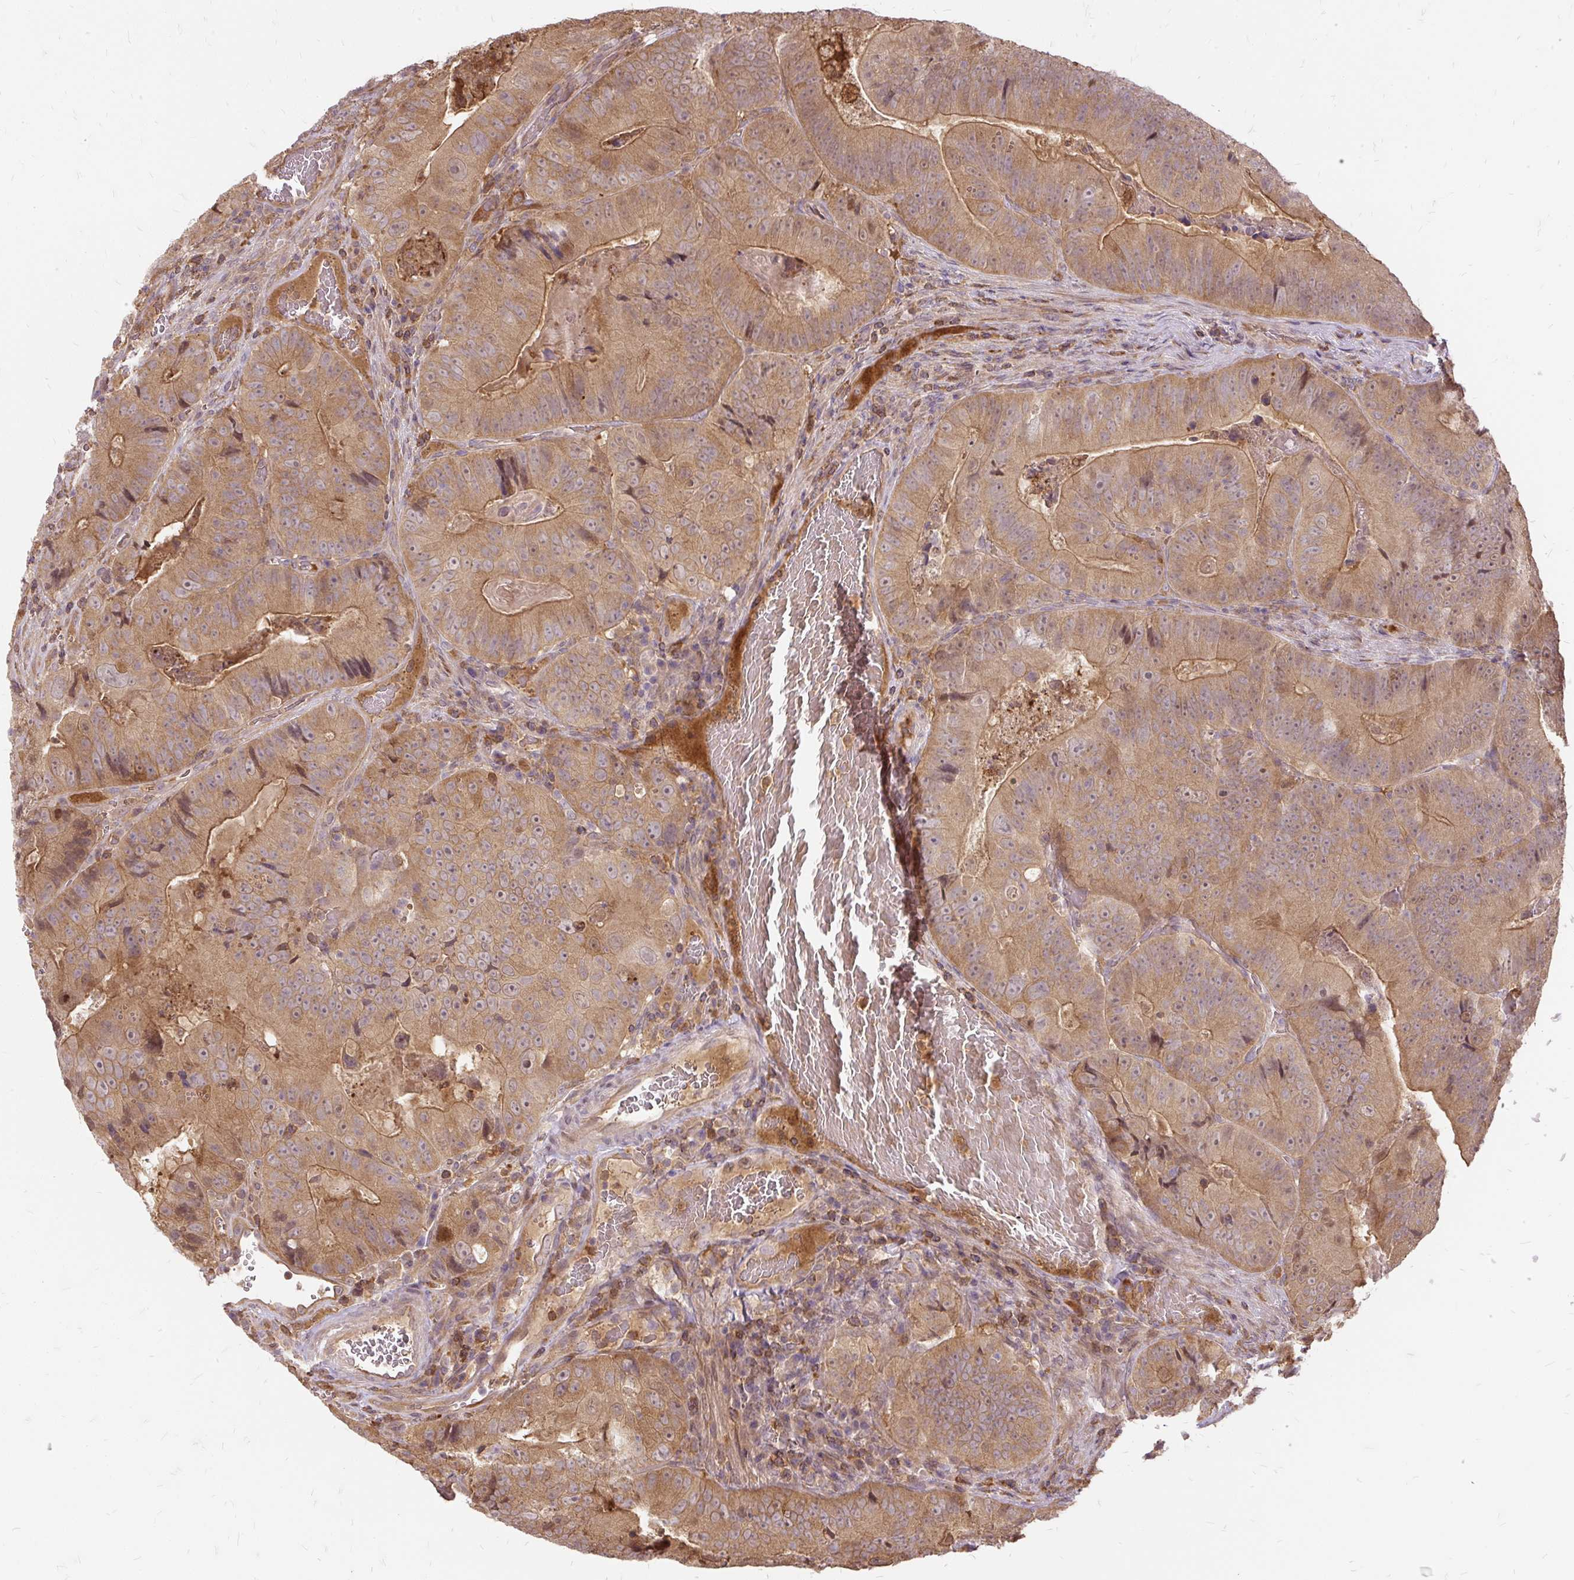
{"staining": {"intensity": "moderate", "quantity": ">75%", "location": "cytoplasmic/membranous"}, "tissue": "colorectal cancer", "cell_type": "Tumor cells", "image_type": "cancer", "snomed": [{"axis": "morphology", "description": "Adenocarcinoma, NOS"}, {"axis": "topography", "description": "Colon"}], "caption": "The micrograph reveals staining of colorectal cancer (adenocarcinoma), revealing moderate cytoplasmic/membranous protein expression (brown color) within tumor cells.", "gene": "AP5S1", "patient": {"sex": "female", "age": 86}}